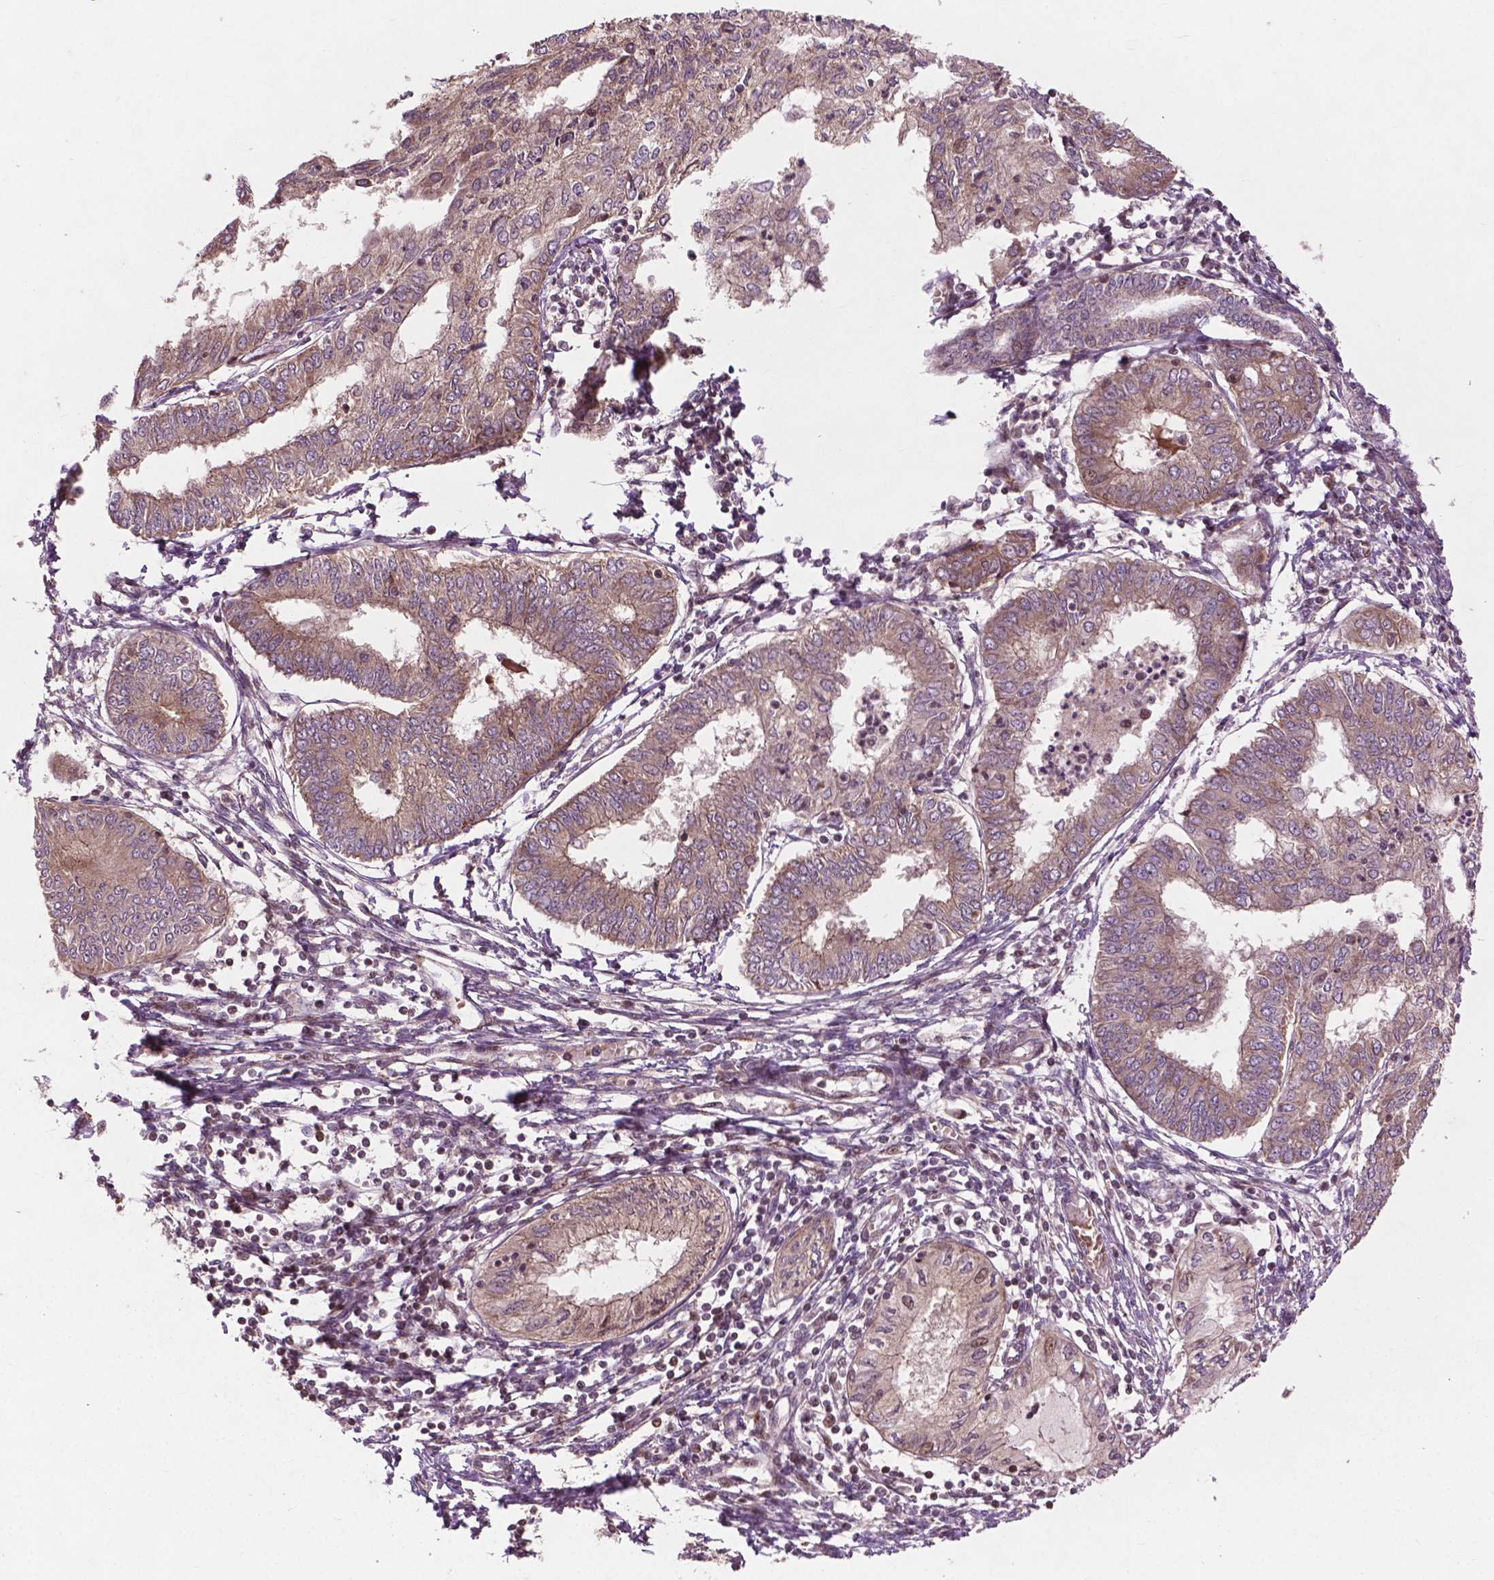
{"staining": {"intensity": "moderate", "quantity": ">75%", "location": "cytoplasmic/membranous"}, "tissue": "endometrial cancer", "cell_type": "Tumor cells", "image_type": "cancer", "snomed": [{"axis": "morphology", "description": "Adenocarcinoma, NOS"}, {"axis": "topography", "description": "Endometrium"}], "caption": "There is medium levels of moderate cytoplasmic/membranous staining in tumor cells of adenocarcinoma (endometrial), as demonstrated by immunohistochemical staining (brown color).", "gene": "B3GALNT2", "patient": {"sex": "female", "age": 68}}